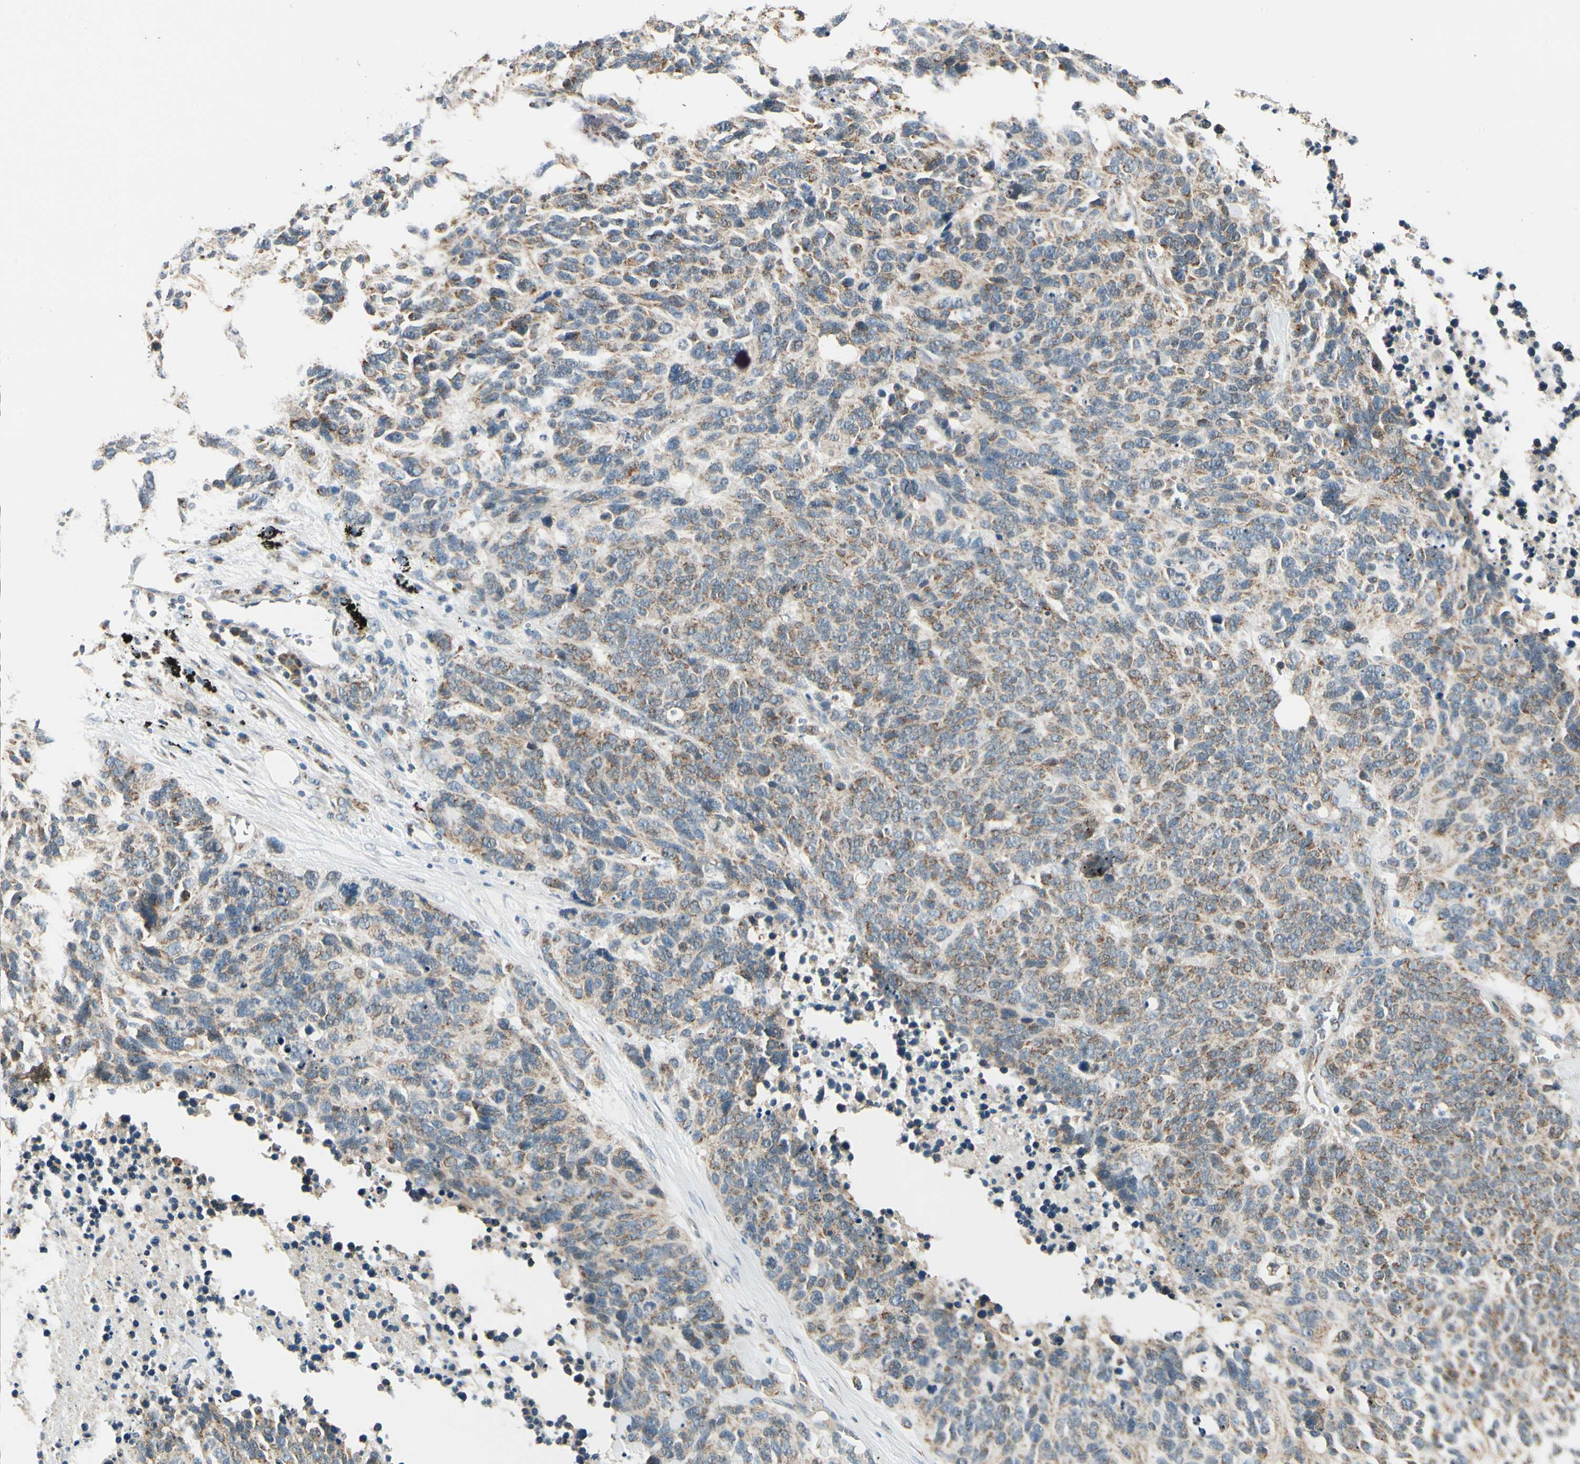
{"staining": {"intensity": "weak", "quantity": ">75%", "location": "cytoplasmic/membranous"}, "tissue": "lung cancer", "cell_type": "Tumor cells", "image_type": "cancer", "snomed": [{"axis": "morphology", "description": "Neoplasm, malignant, NOS"}, {"axis": "topography", "description": "Lung"}], "caption": "Protein staining of lung cancer tissue shows weak cytoplasmic/membranous staining in about >75% of tumor cells.", "gene": "EPHB3", "patient": {"sex": "female", "age": 58}}